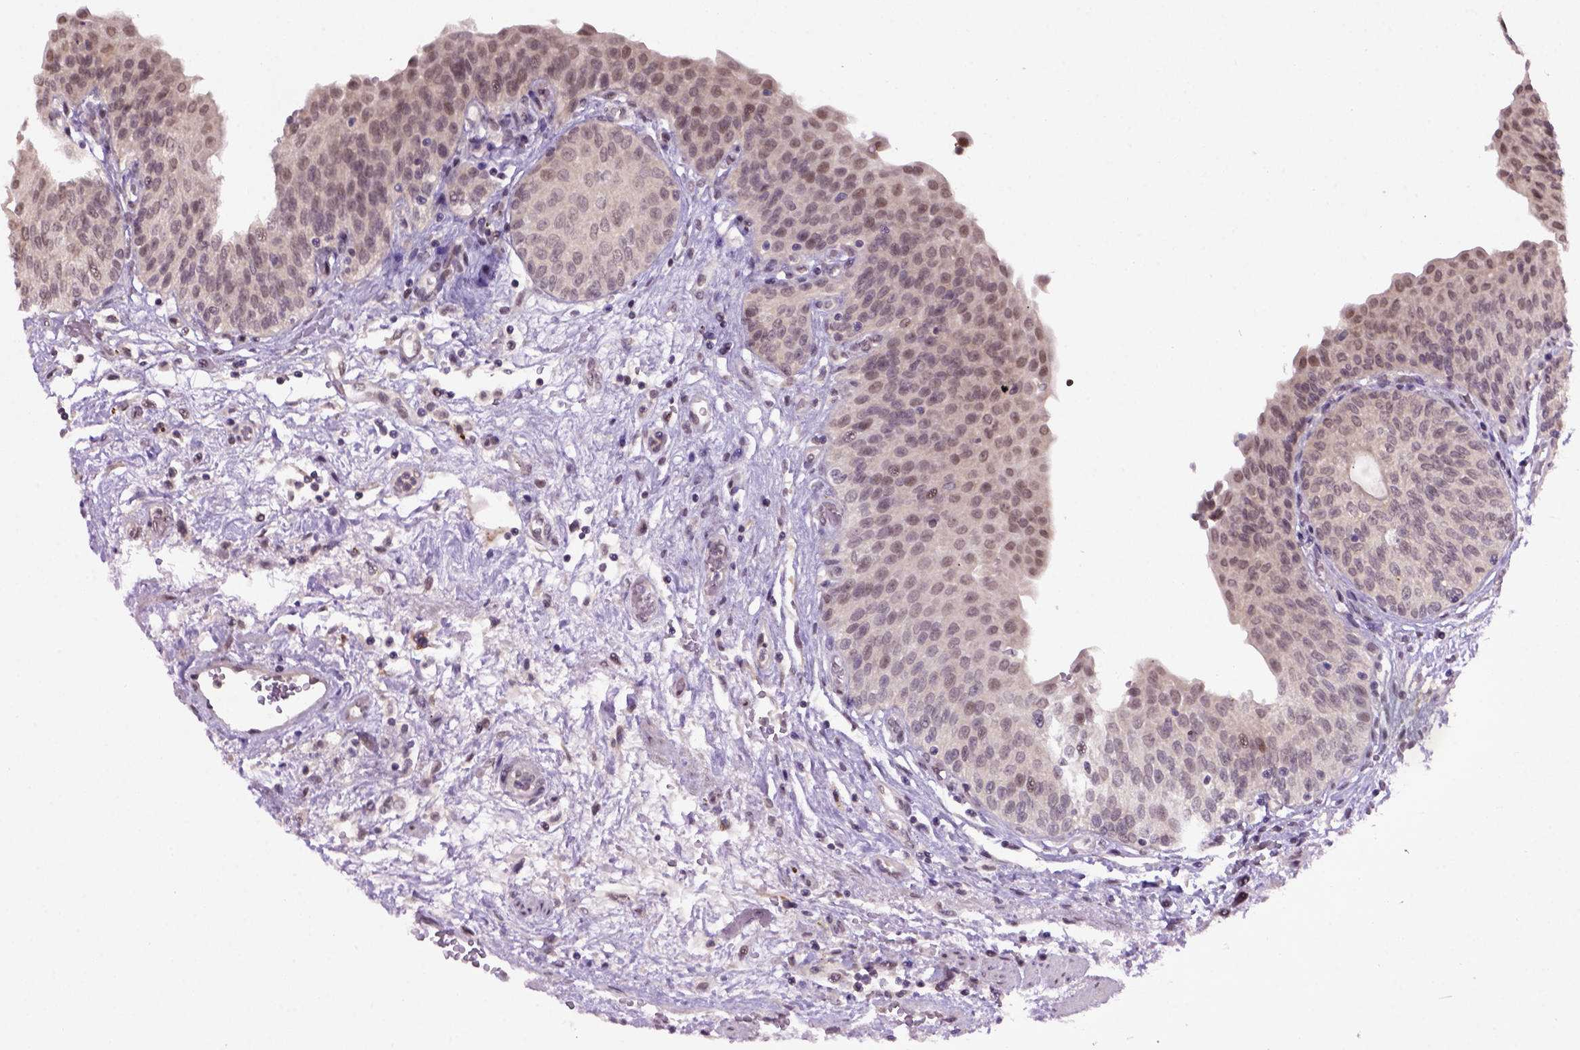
{"staining": {"intensity": "moderate", "quantity": "<25%", "location": "nuclear"}, "tissue": "urinary bladder", "cell_type": "Urothelial cells", "image_type": "normal", "snomed": [{"axis": "morphology", "description": "Normal tissue, NOS"}, {"axis": "topography", "description": "Urinary bladder"}], "caption": "Urinary bladder stained with IHC shows moderate nuclear expression in about <25% of urothelial cells. (Brightfield microscopy of DAB IHC at high magnification).", "gene": "RAB43", "patient": {"sex": "male", "age": 68}}